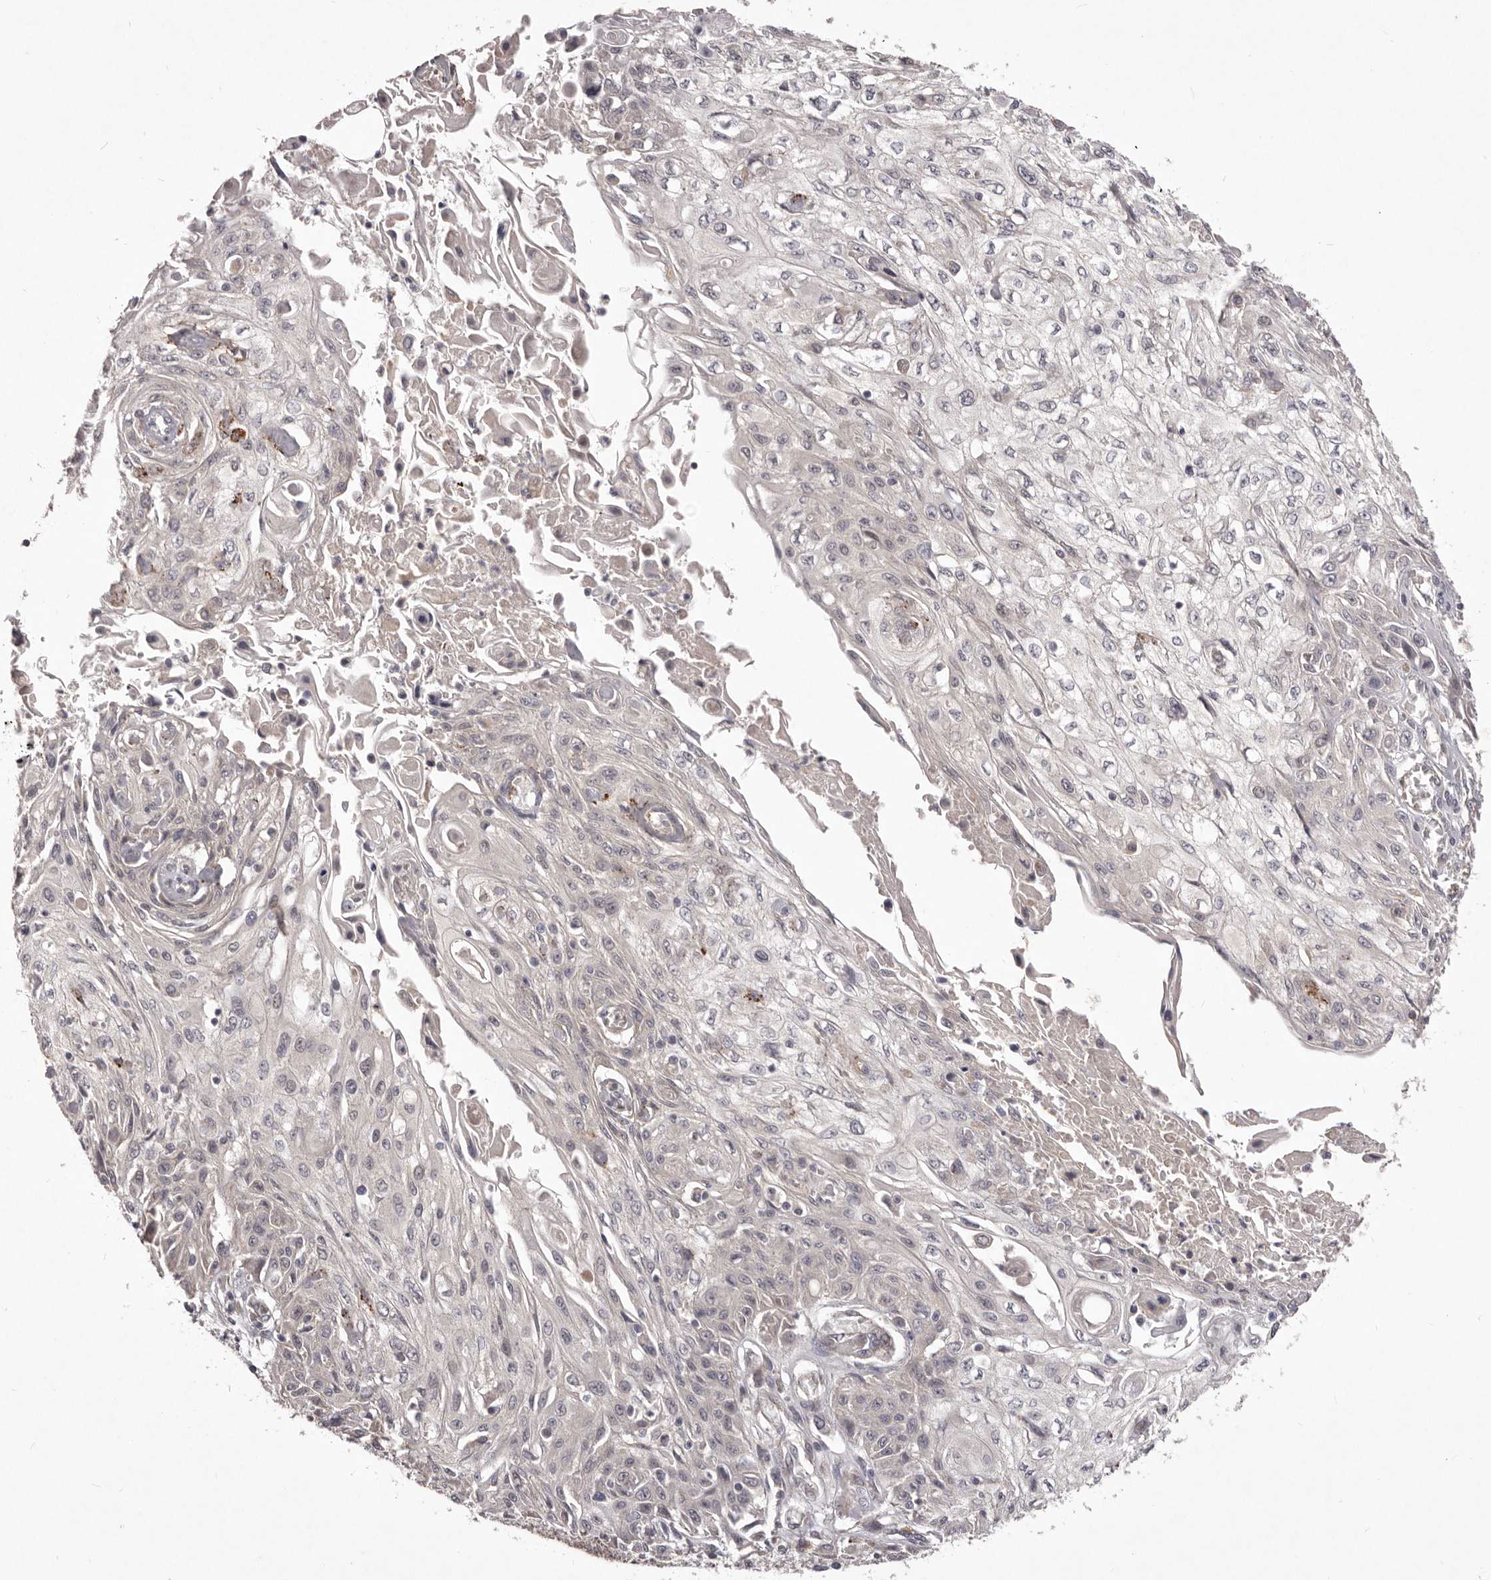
{"staining": {"intensity": "negative", "quantity": "none", "location": "none"}, "tissue": "skin cancer", "cell_type": "Tumor cells", "image_type": "cancer", "snomed": [{"axis": "morphology", "description": "Squamous cell carcinoma, NOS"}, {"axis": "morphology", "description": "Squamous cell carcinoma, metastatic, NOS"}, {"axis": "topography", "description": "Skin"}, {"axis": "topography", "description": "Lymph node"}], "caption": "This image is of skin cancer stained with immunohistochemistry (IHC) to label a protein in brown with the nuclei are counter-stained blue. There is no expression in tumor cells.", "gene": "HBS1L", "patient": {"sex": "male", "age": 75}}